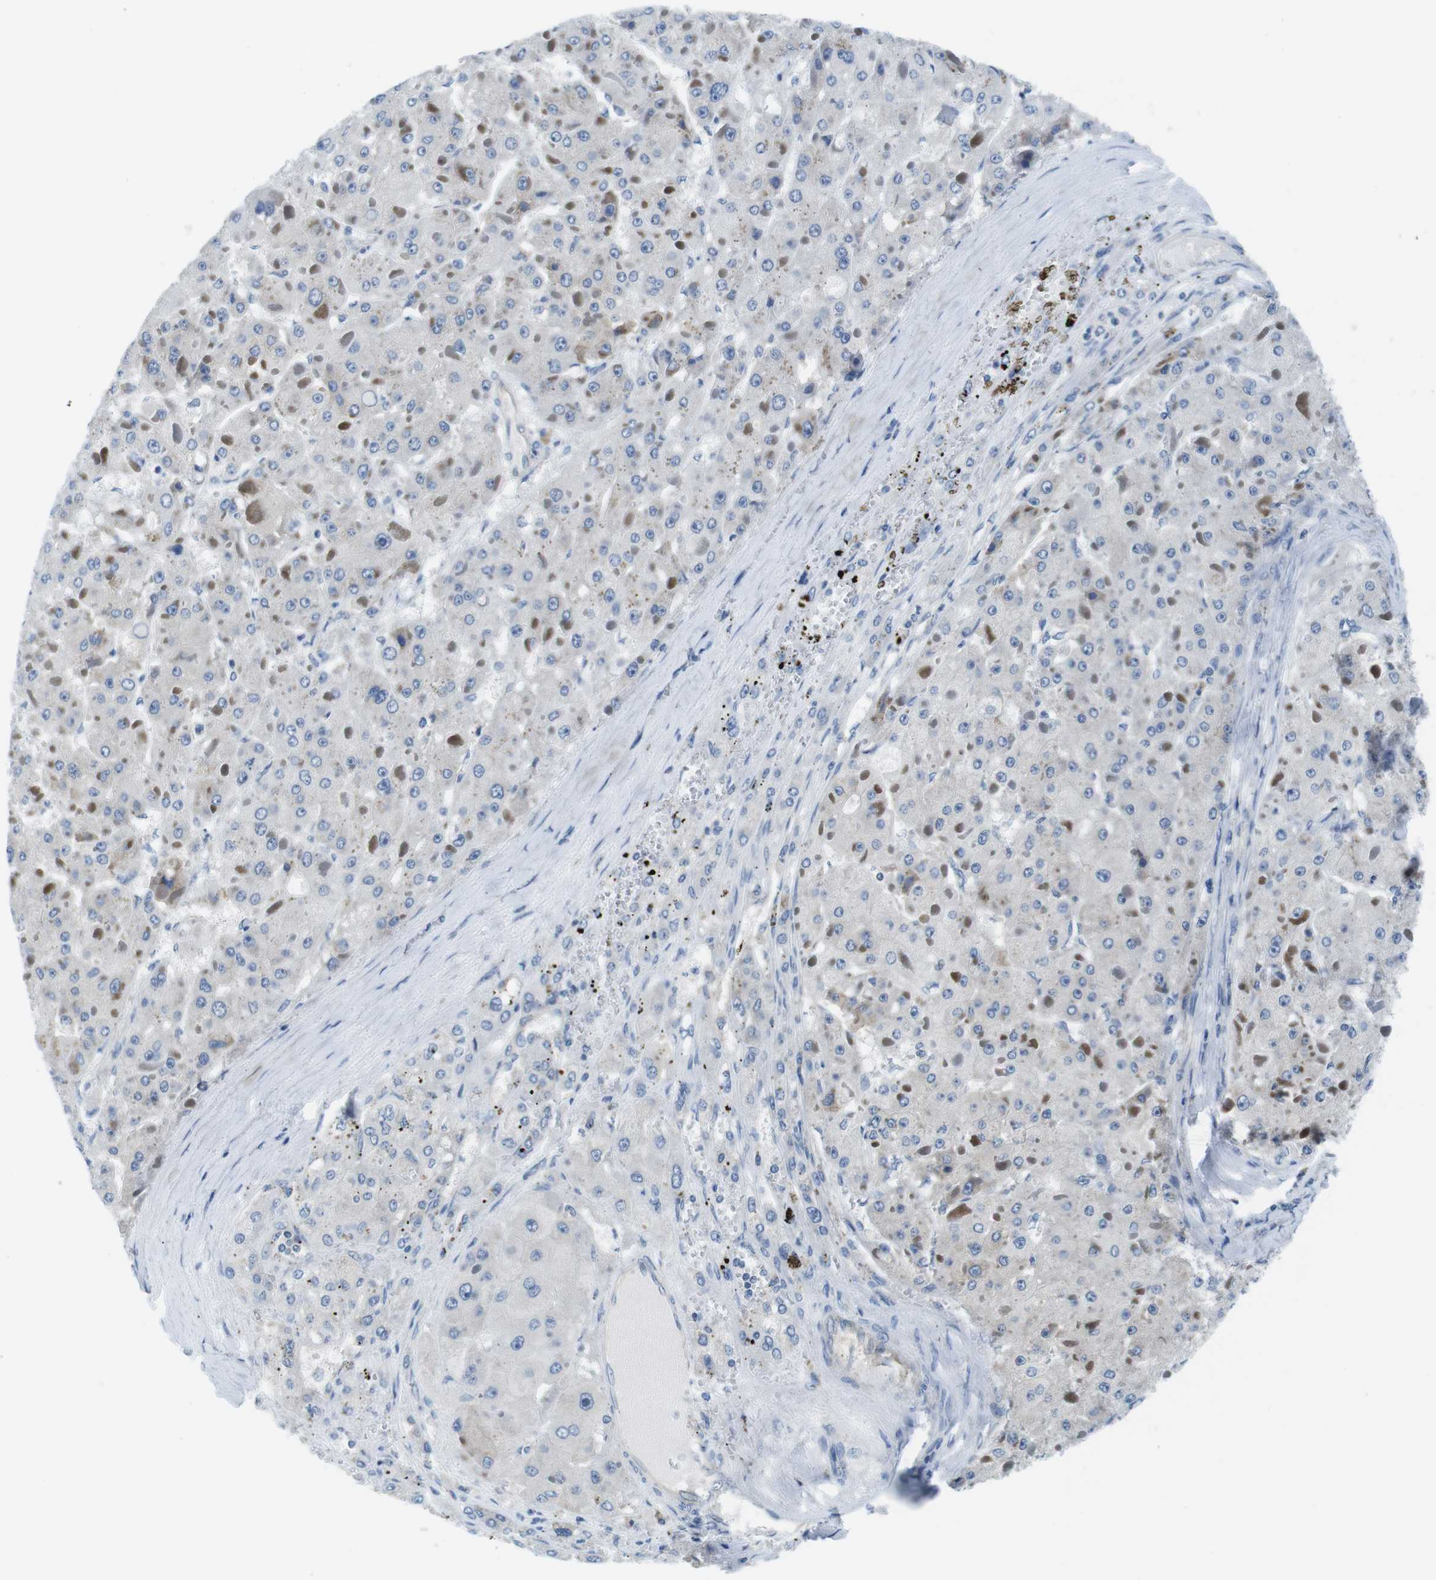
{"staining": {"intensity": "negative", "quantity": "none", "location": "none"}, "tissue": "liver cancer", "cell_type": "Tumor cells", "image_type": "cancer", "snomed": [{"axis": "morphology", "description": "Carcinoma, Hepatocellular, NOS"}, {"axis": "topography", "description": "Liver"}], "caption": "IHC micrograph of liver hepatocellular carcinoma stained for a protein (brown), which demonstrates no staining in tumor cells.", "gene": "EIF2B5", "patient": {"sex": "female", "age": 73}}